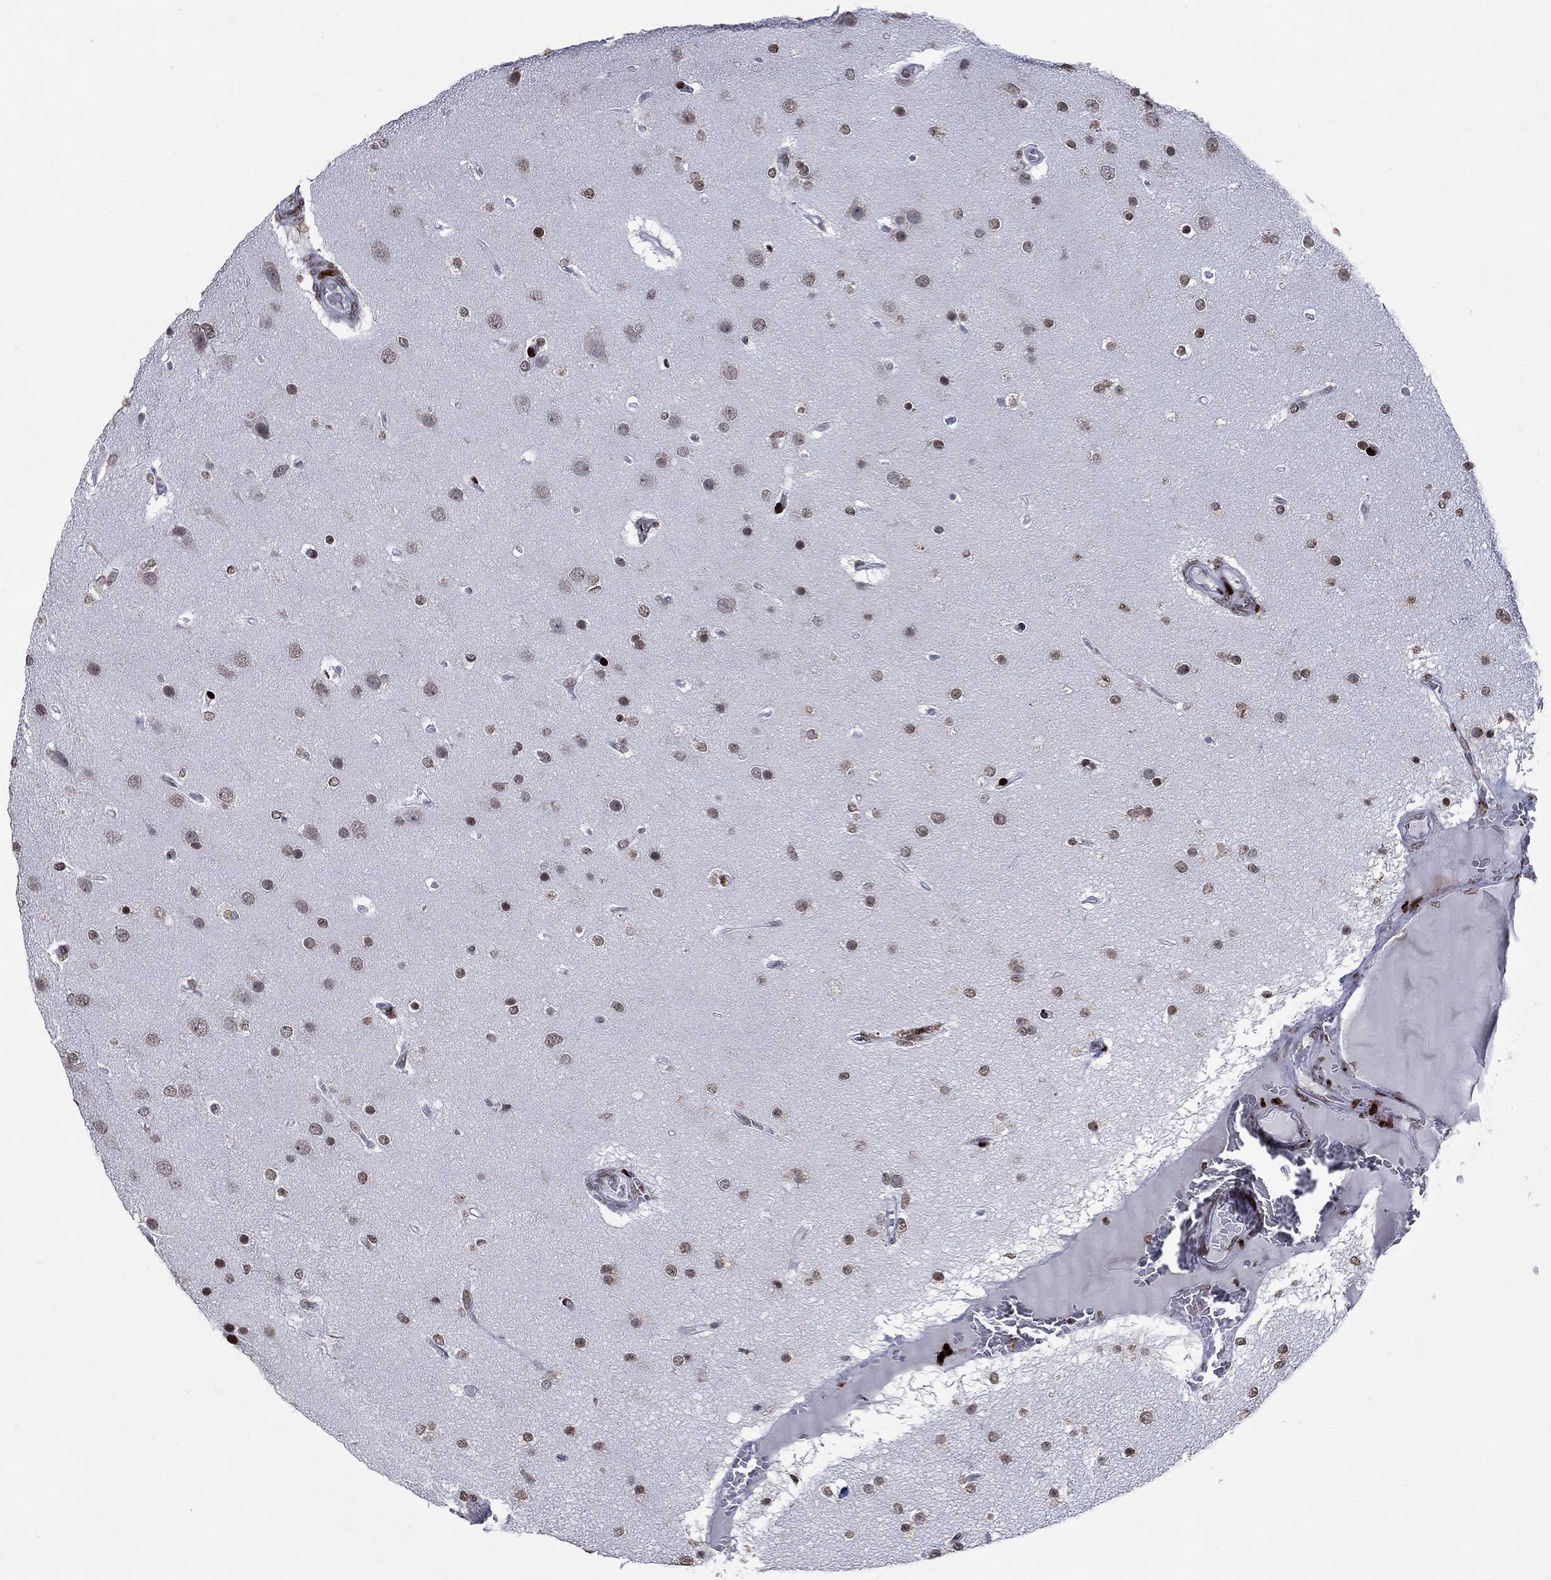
{"staining": {"intensity": "weak", "quantity": ">75%", "location": "nuclear"}, "tissue": "glioma", "cell_type": "Tumor cells", "image_type": "cancer", "snomed": [{"axis": "morphology", "description": "Glioma, malignant, High grade"}, {"axis": "topography", "description": "Brain"}], "caption": "Protein expression by immunohistochemistry demonstrates weak nuclear positivity in about >75% of tumor cells in glioma.", "gene": "SRSF3", "patient": {"sex": "female", "age": 61}}